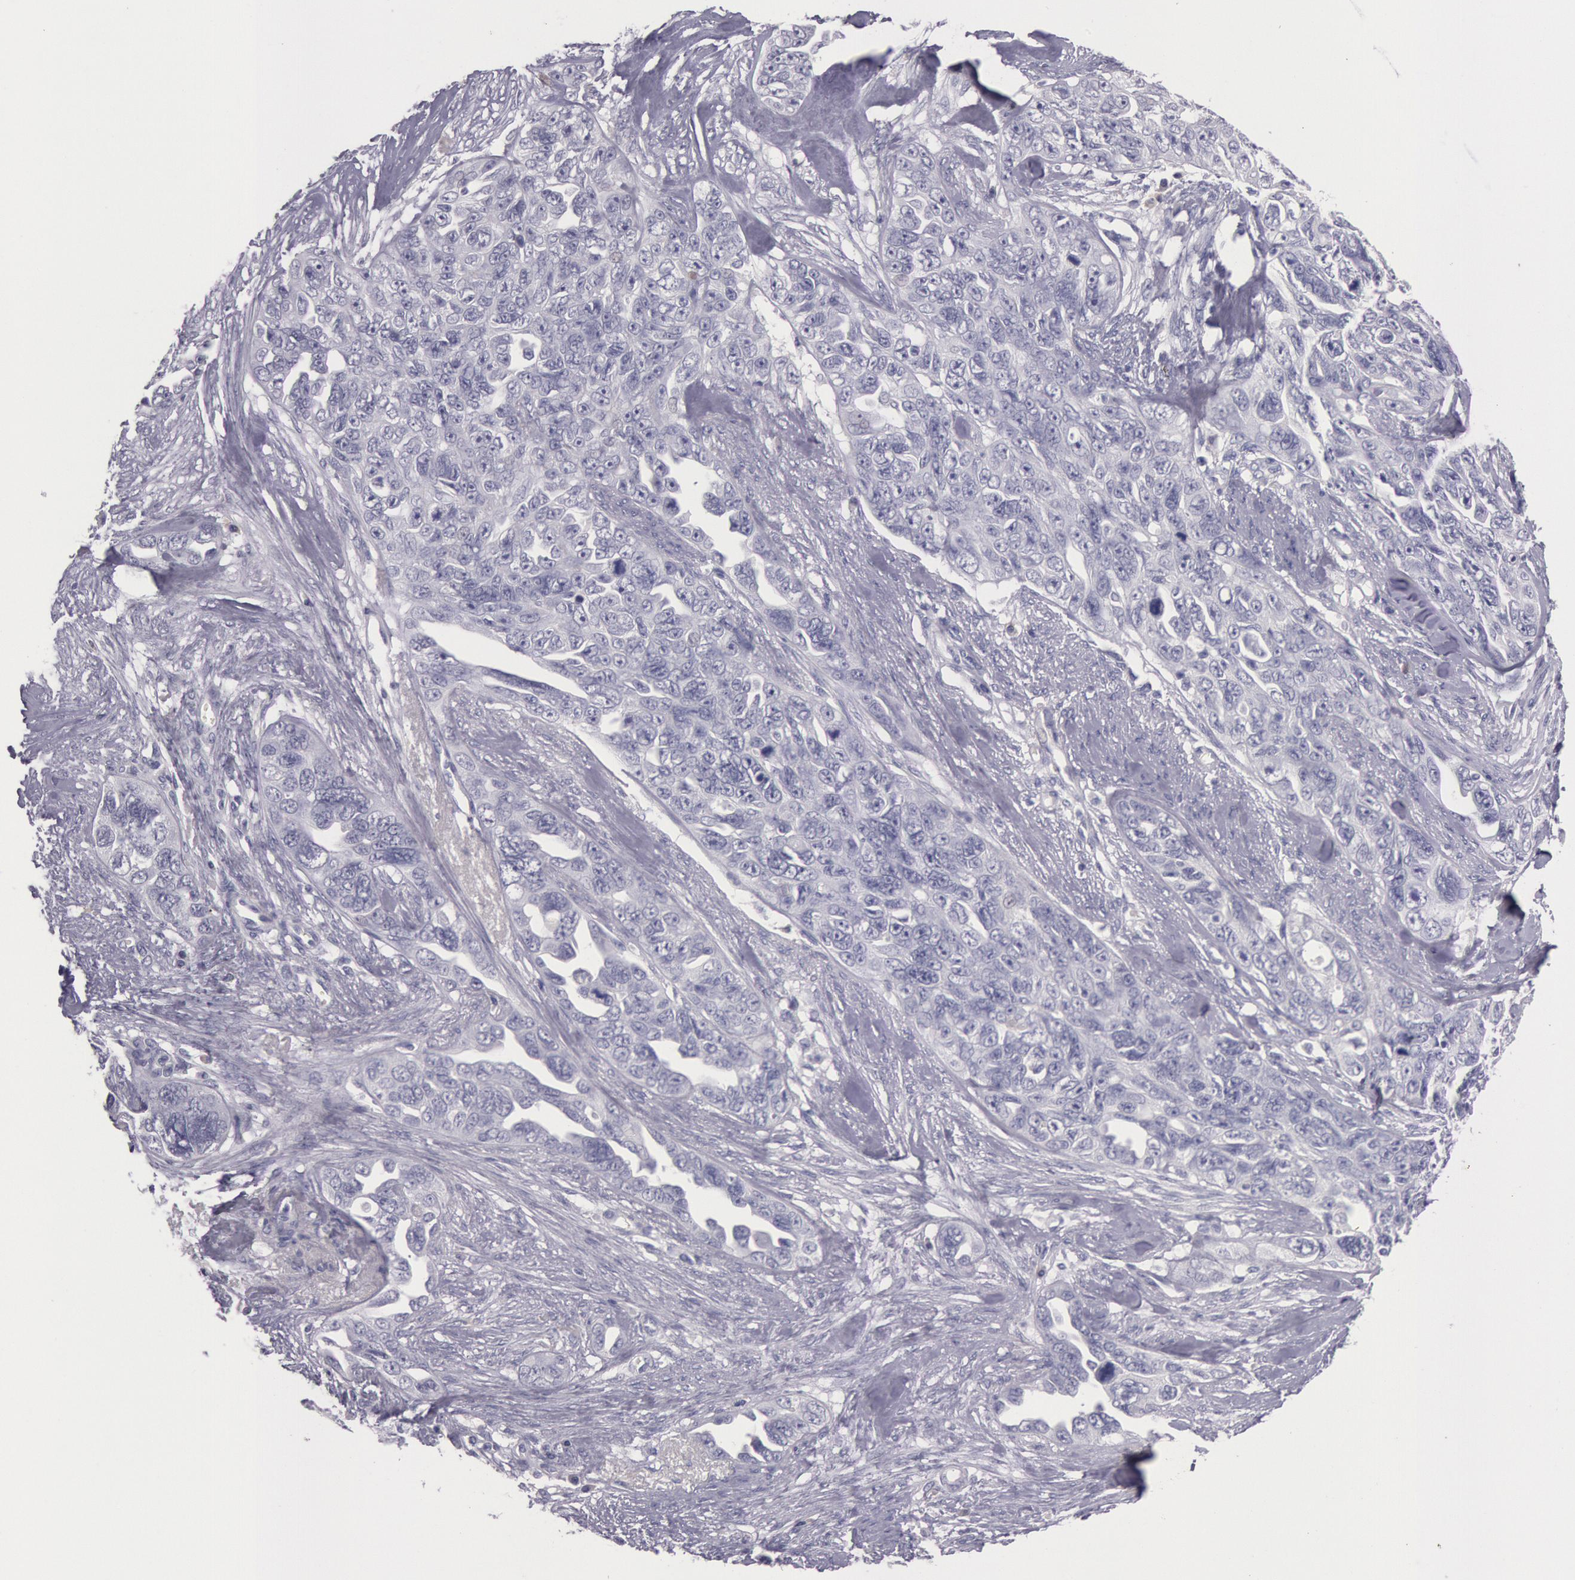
{"staining": {"intensity": "negative", "quantity": "none", "location": "none"}, "tissue": "ovarian cancer", "cell_type": "Tumor cells", "image_type": "cancer", "snomed": [{"axis": "morphology", "description": "Cystadenocarcinoma, serous, NOS"}, {"axis": "topography", "description": "Ovary"}], "caption": "High power microscopy image of an immunohistochemistry histopathology image of serous cystadenocarcinoma (ovarian), revealing no significant staining in tumor cells.", "gene": "EGFR", "patient": {"sex": "female", "age": 63}}